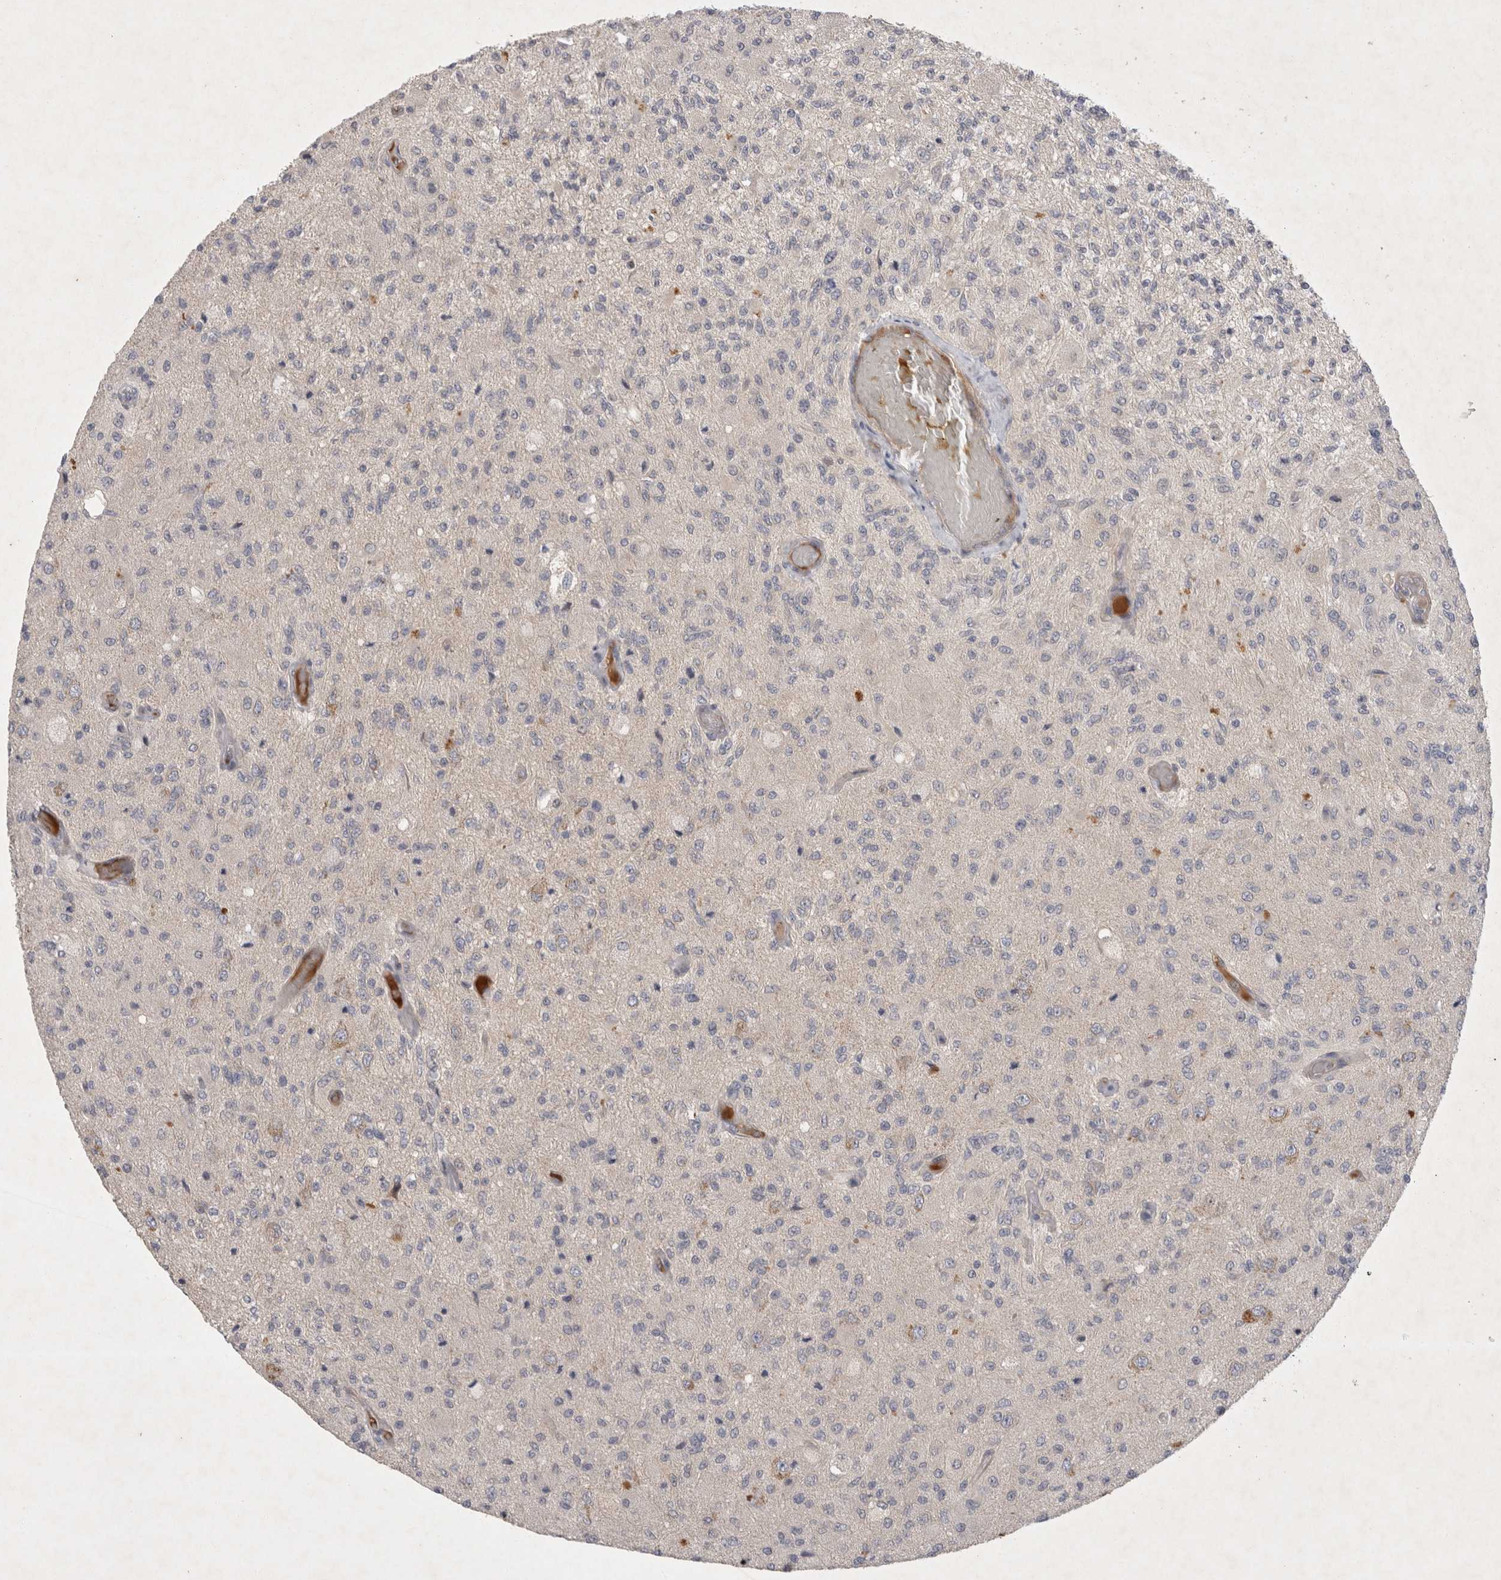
{"staining": {"intensity": "negative", "quantity": "none", "location": "none"}, "tissue": "glioma", "cell_type": "Tumor cells", "image_type": "cancer", "snomed": [{"axis": "morphology", "description": "Normal tissue, NOS"}, {"axis": "morphology", "description": "Glioma, malignant, High grade"}, {"axis": "topography", "description": "Cerebral cortex"}], "caption": "Immunohistochemistry (IHC) micrograph of human malignant high-grade glioma stained for a protein (brown), which displays no positivity in tumor cells.", "gene": "BZW2", "patient": {"sex": "male", "age": 77}}